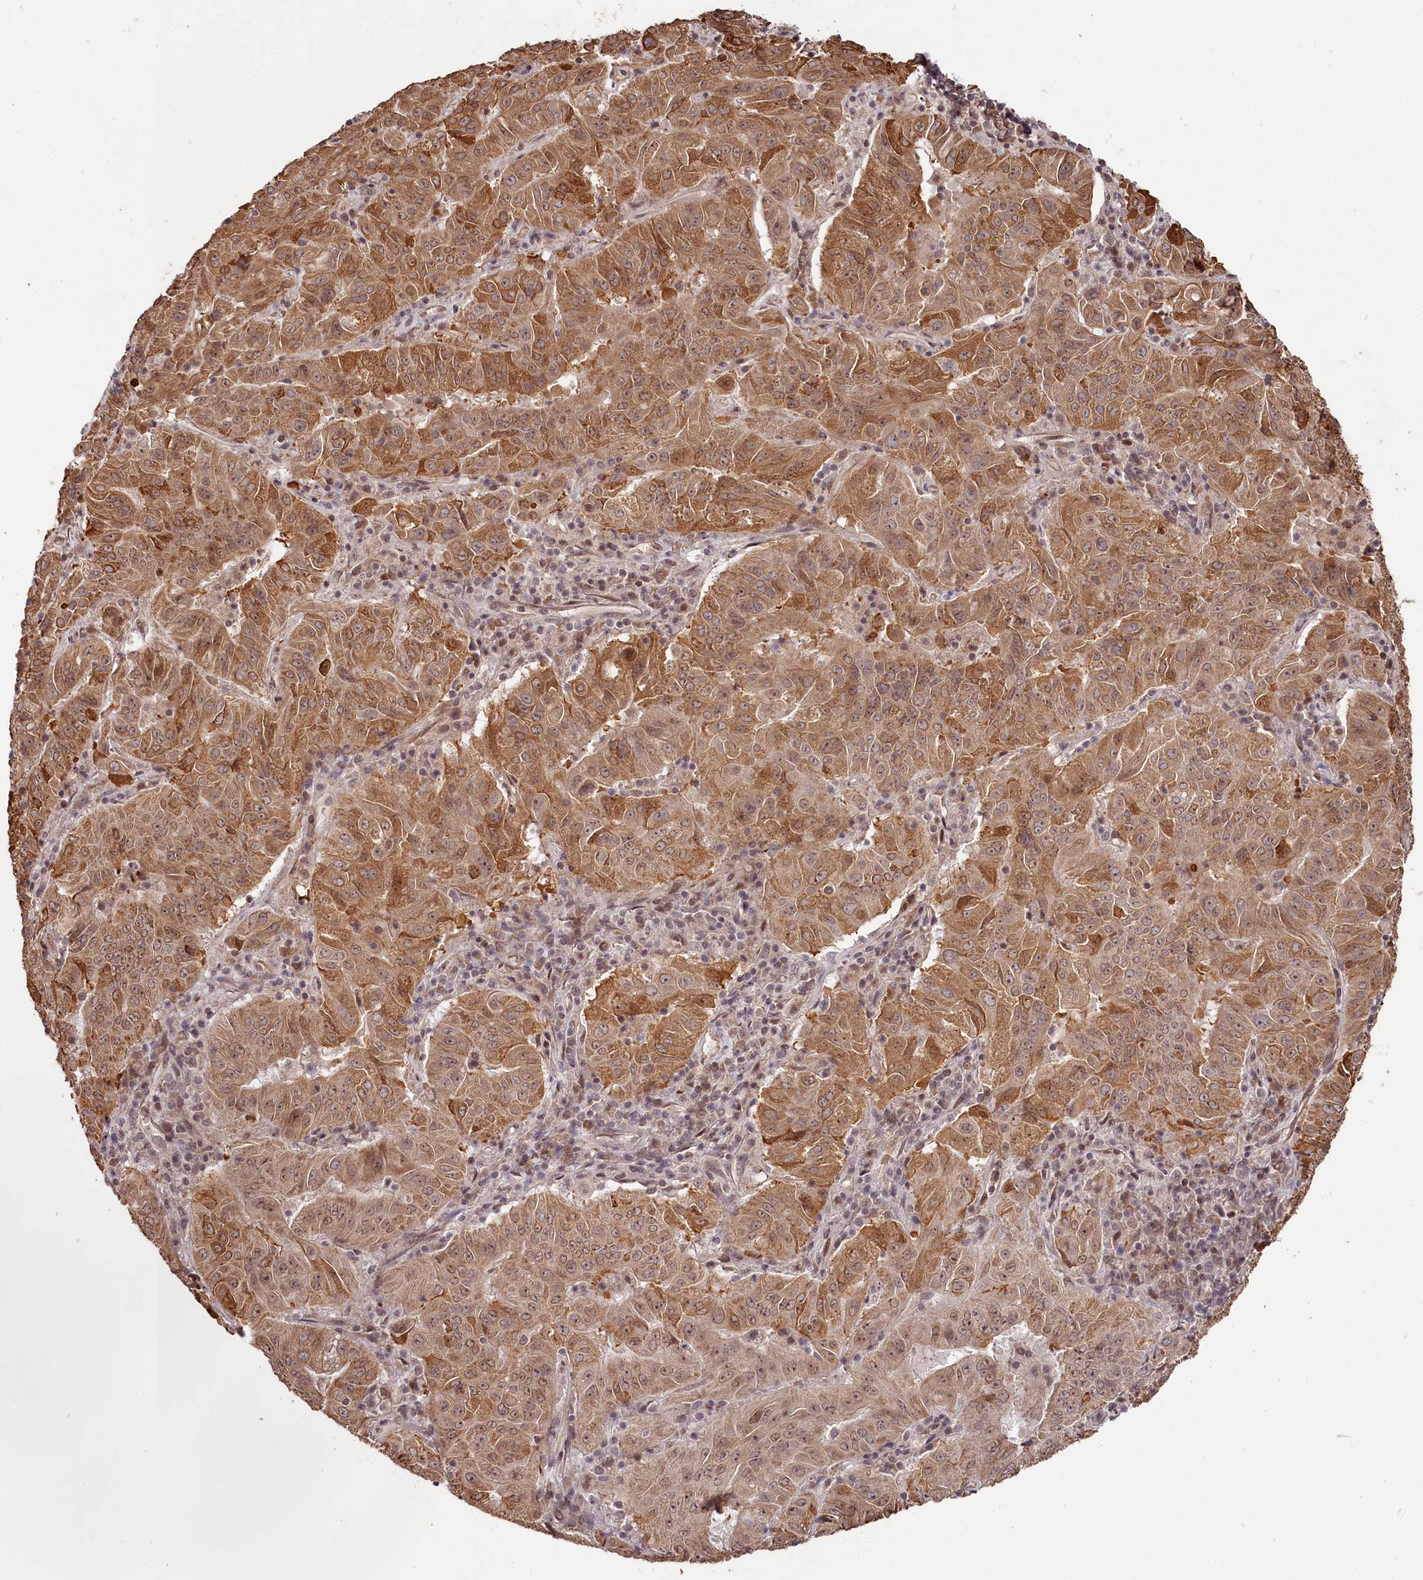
{"staining": {"intensity": "moderate", "quantity": ">75%", "location": "cytoplasmic/membranous,nuclear"}, "tissue": "pancreatic cancer", "cell_type": "Tumor cells", "image_type": "cancer", "snomed": [{"axis": "morphology", "description": "Adenocarcinoma, NOS"}, {"axis": "topography", "description": "Pancreas"}], "caption": "DAB immunohistochemical staining of adenocarcinoma (pancreatic) reveals moderate cytoplasmic/membranous and nuclear protein expression in approximately >75% of tumor cells.", "gene": "THYN1", "patient": {"sex": "male", "age": 63}}